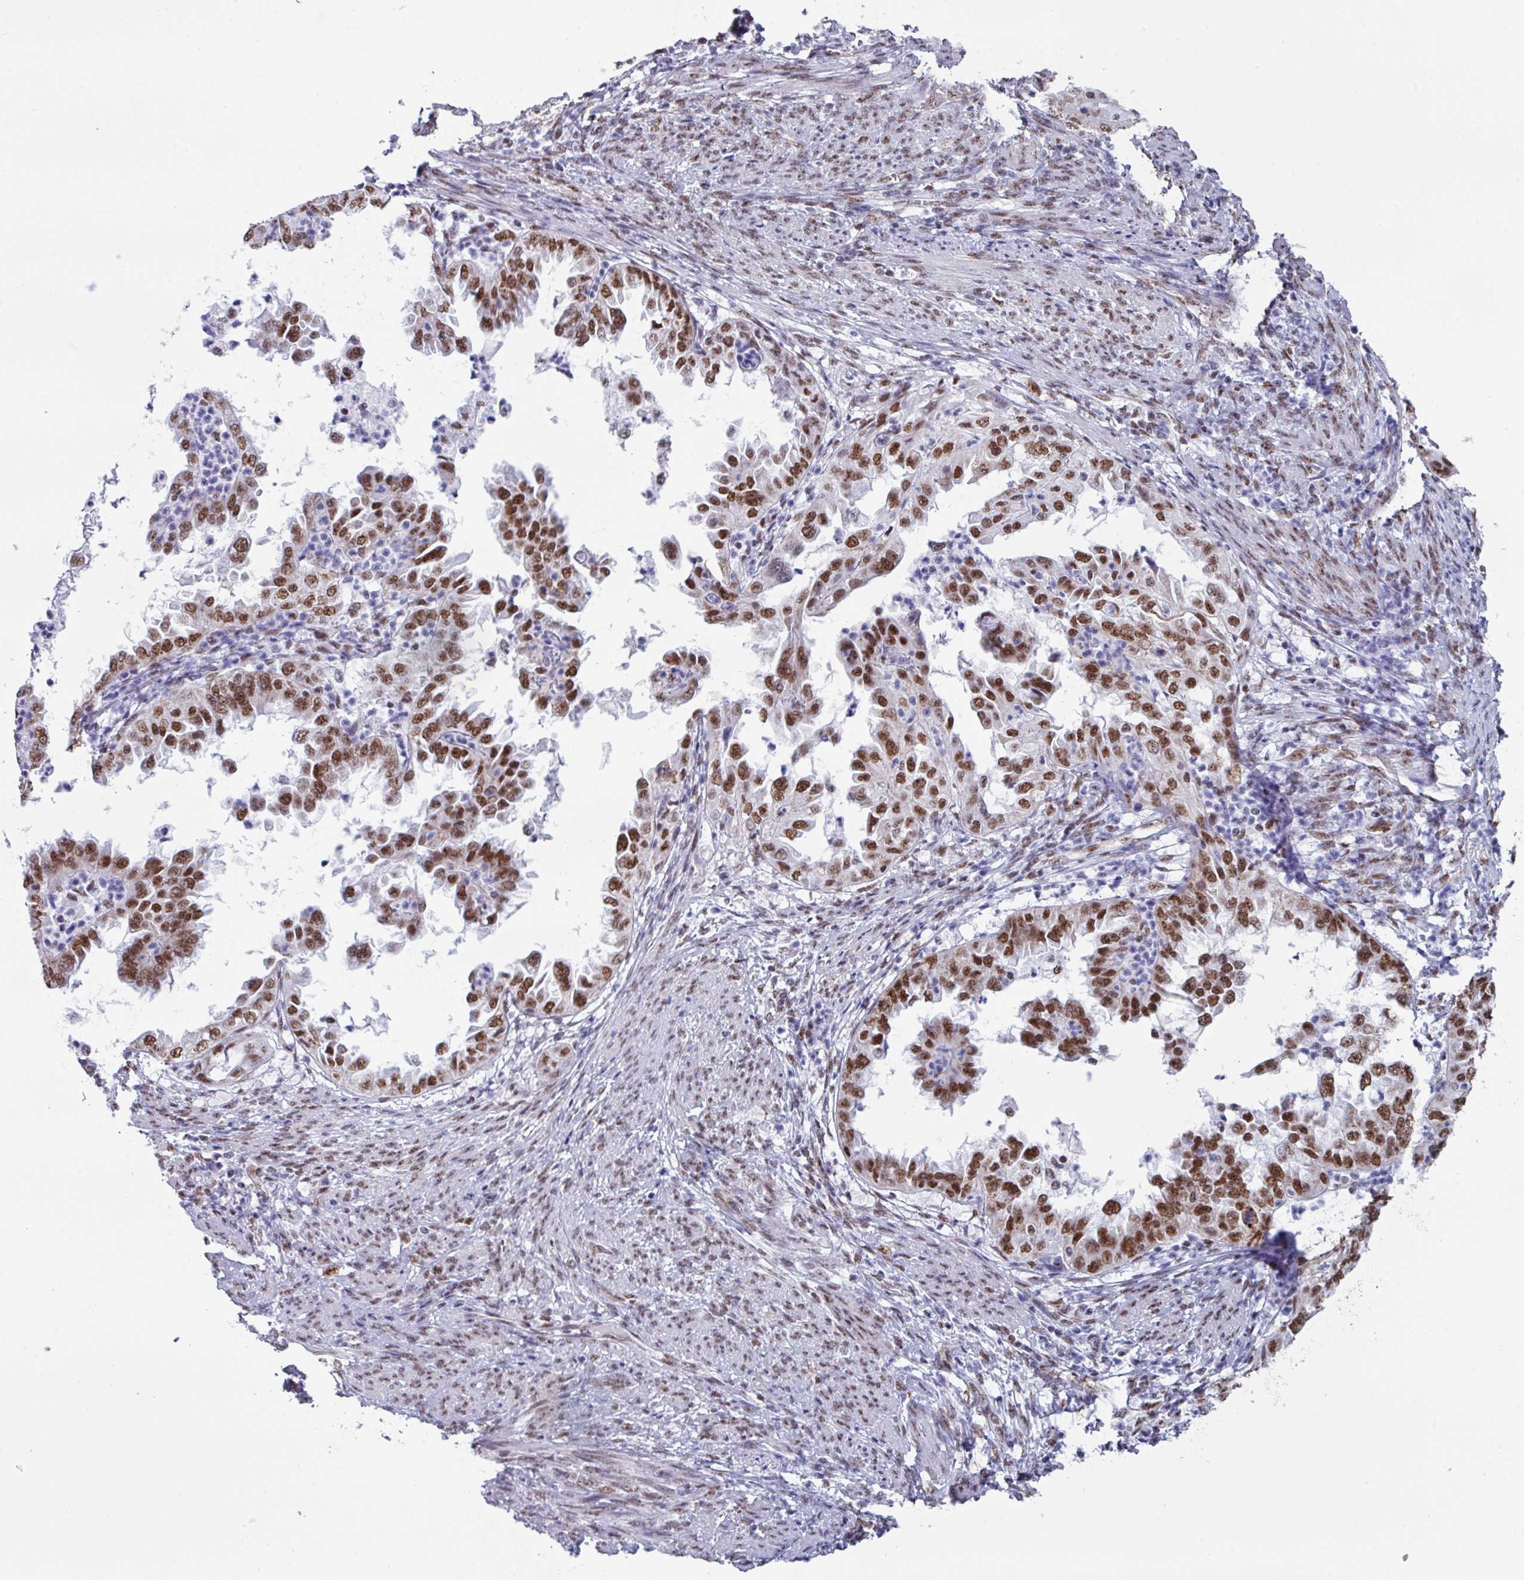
{"staining": {"intensity": "strong", "quantity": ">75%", "location": "nuclear"}, "tissue": "endometrial cancer", "cell_type": "Tumor cells", "image_type": "cancer", "snomed": [{"axis": "morphology", "description": "Adenocarcinoma, NOS"}, {"axis": "topography", "description": "Endometrium"}], "caption": "The photomicrograph reveals a brown stain indicating the presence of a protein in the nuclear of tumor cells in endometrial adenocarcinoma.", "gene": "PUF60", "patient": {"sex": "female", "age": 85}}